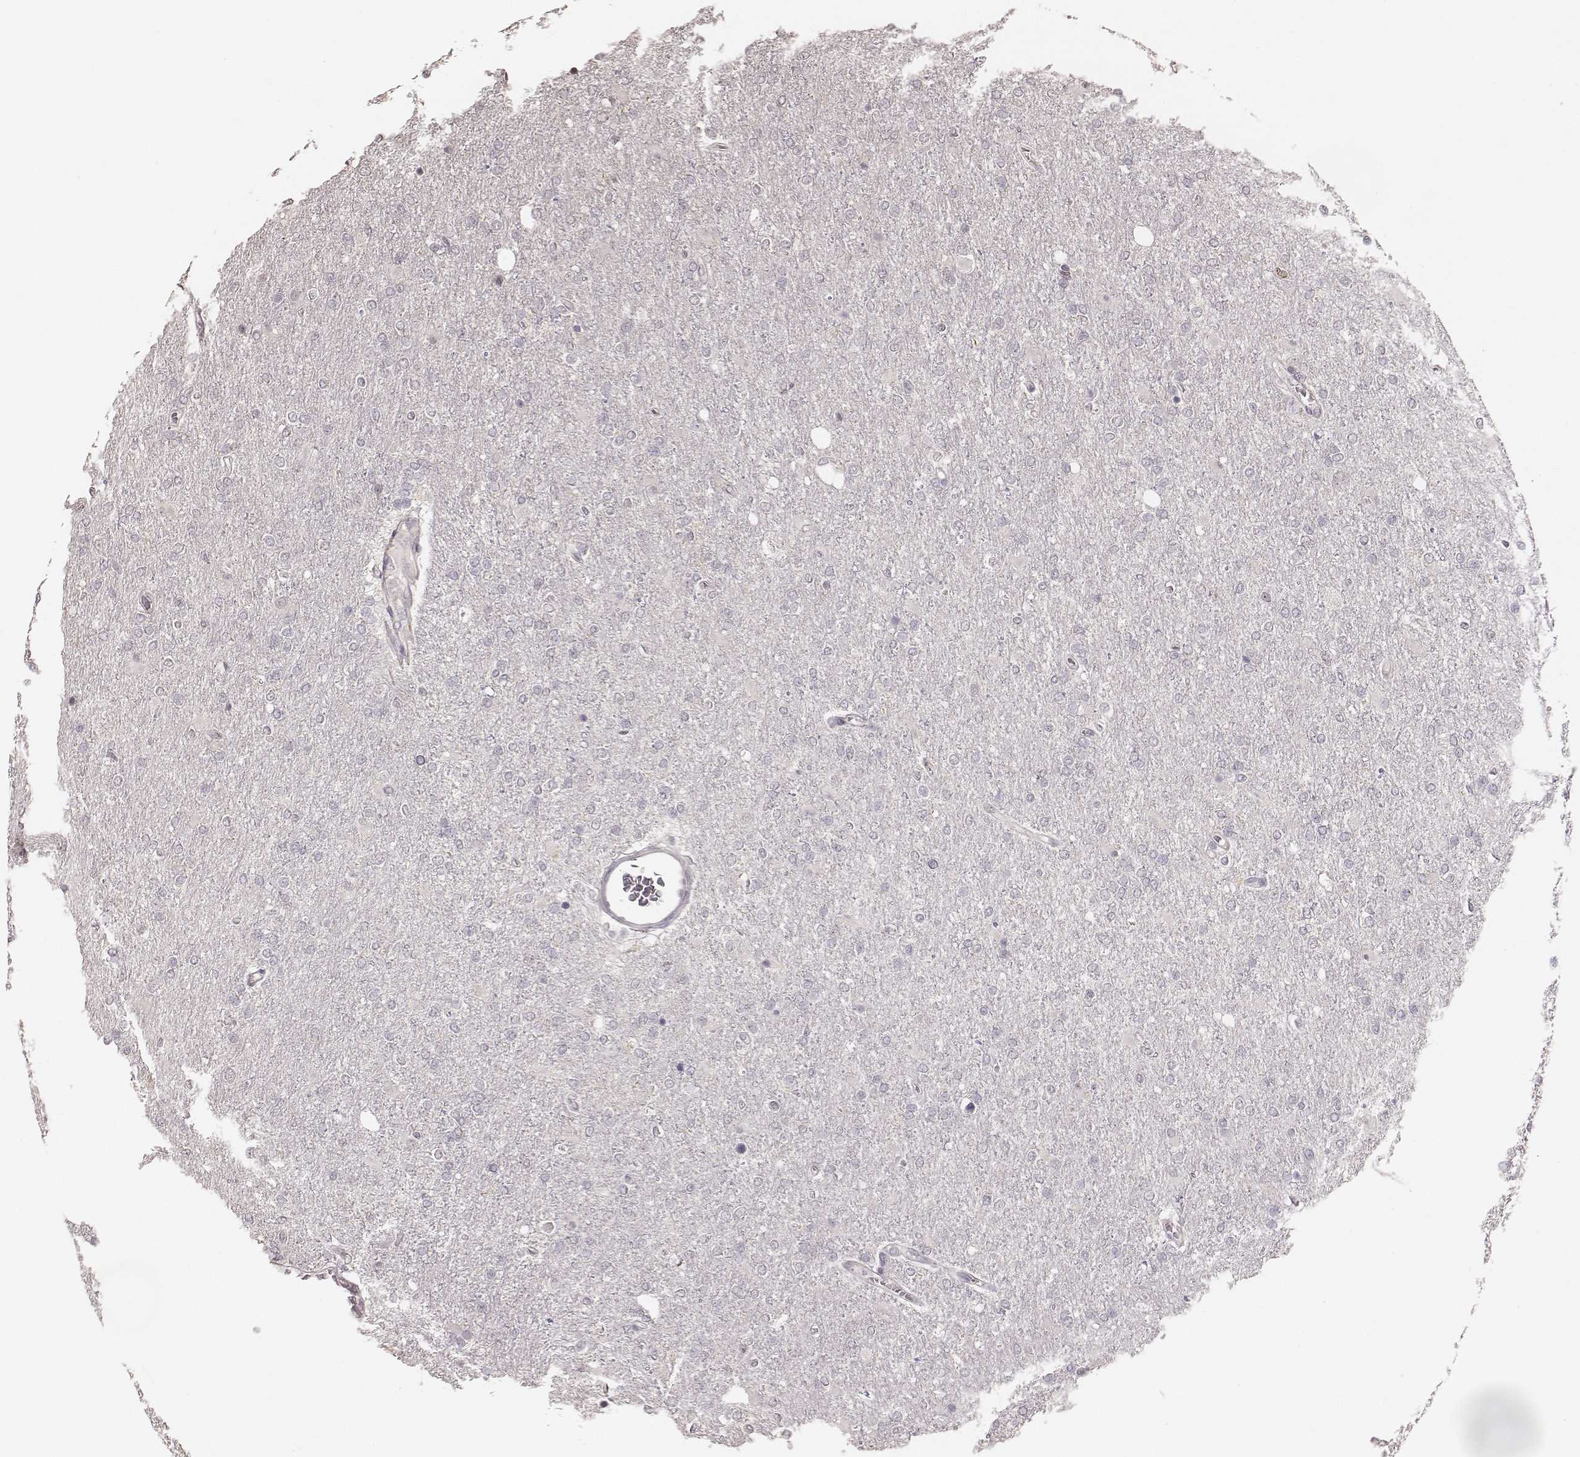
{"staining": {"intensity": "negative", "quantity": "none", "location": "none"}, "tissue": "glioma", "cell_type": "Tumor cells", "image_type": "cancer", "snomed": [{"axis": "morphology", "description": "Glioma, malignant, High grade"}, {"axis": "topography", "description": "Cerebral cortex"}], "caption": "An immunohistochemistry histopathology image of malignant glioma (high-grade) is shown. There is no staining in tumor cells of malignant glioma (high-grade).", "gene": "LY6K", "patient": {"sex": "male", "age": 70}}